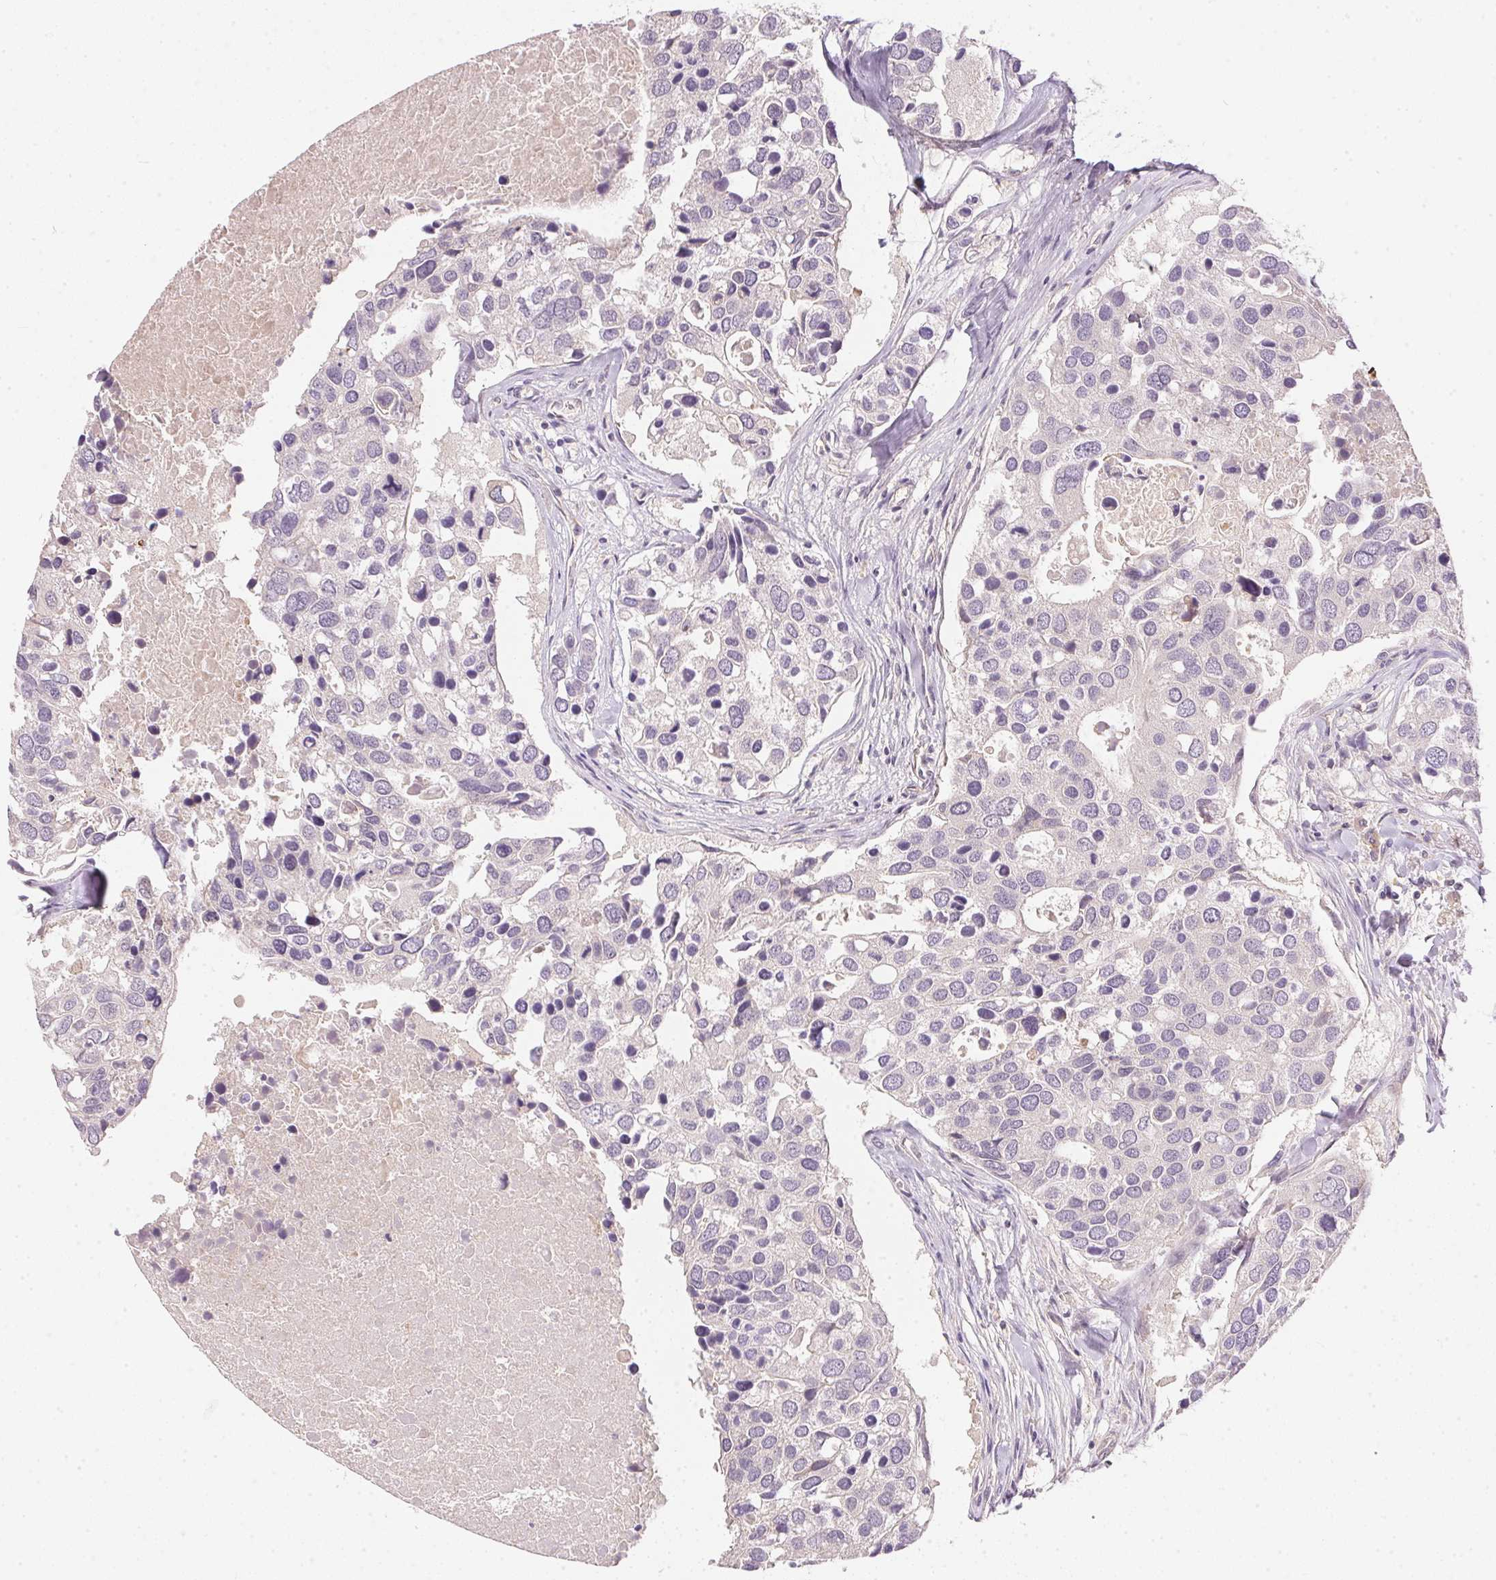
{"staining": {"intensity": "negative", "quantity": "none", "location": "none"}, "tissue": "breast cancer", "cell_type": "Tumor cells", "image_type": "cancer", "snomed": [{"axis": "morphology", "description": "Duct carcinoma"}, {"axis": "topography", "description": "Breast"}], "caption": "Immunohistochemistry of invasive ductal carcinoma (breast) shows no positivity in tumor cells. (Stains: DAB (3,3'-diaminobenzidine) immunohistochemistry (IHC) with hematoxylin counter stain, Microscopy: brightfield microscopy at high magnification).", "gene": "TTC23L", "patient": {"sex": "female", "age": 83}}